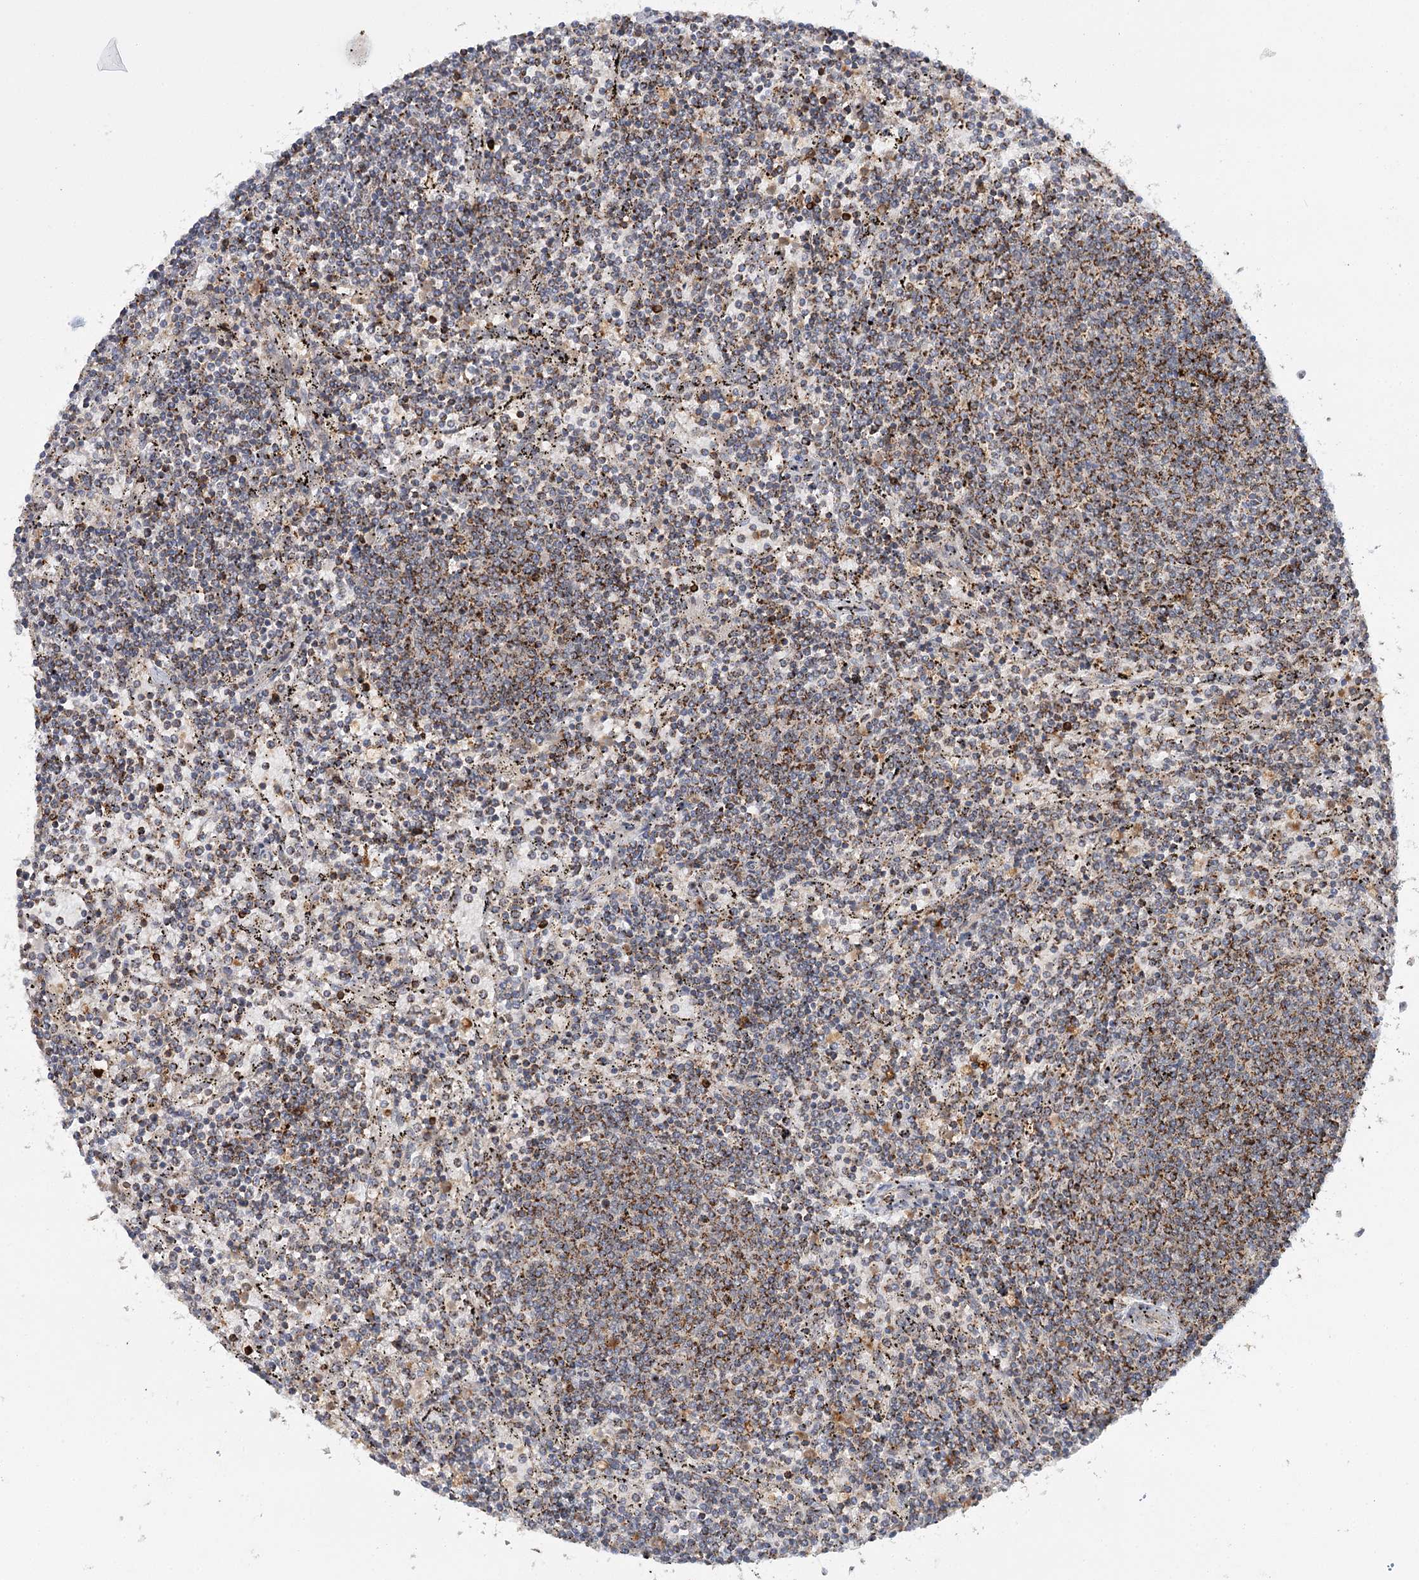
{"staining": {"intensity": "moderate", "quantity": "<25%", "location": "cytoplasmic/membranous"}, "tissue": "lymphoma", "cell_type": "Tumor cells", "image_type": "cancer", "snomed": [{"axis": "morphology", "description": "Malignant lymphoma, non-Hodgkin's type, Low grade"}, {"axis": "topography", "description": "Spleen"}], "caption": "The immunohistochemical stain labels moderate cytoplasmic/membranous expression in tumor cells of lymphoma tissue. (brown staining indicates protein expression, while blue staining denotes nuclei).", "gene": "ZNRF3", "patient": {"sex": "female", "age": 50}}